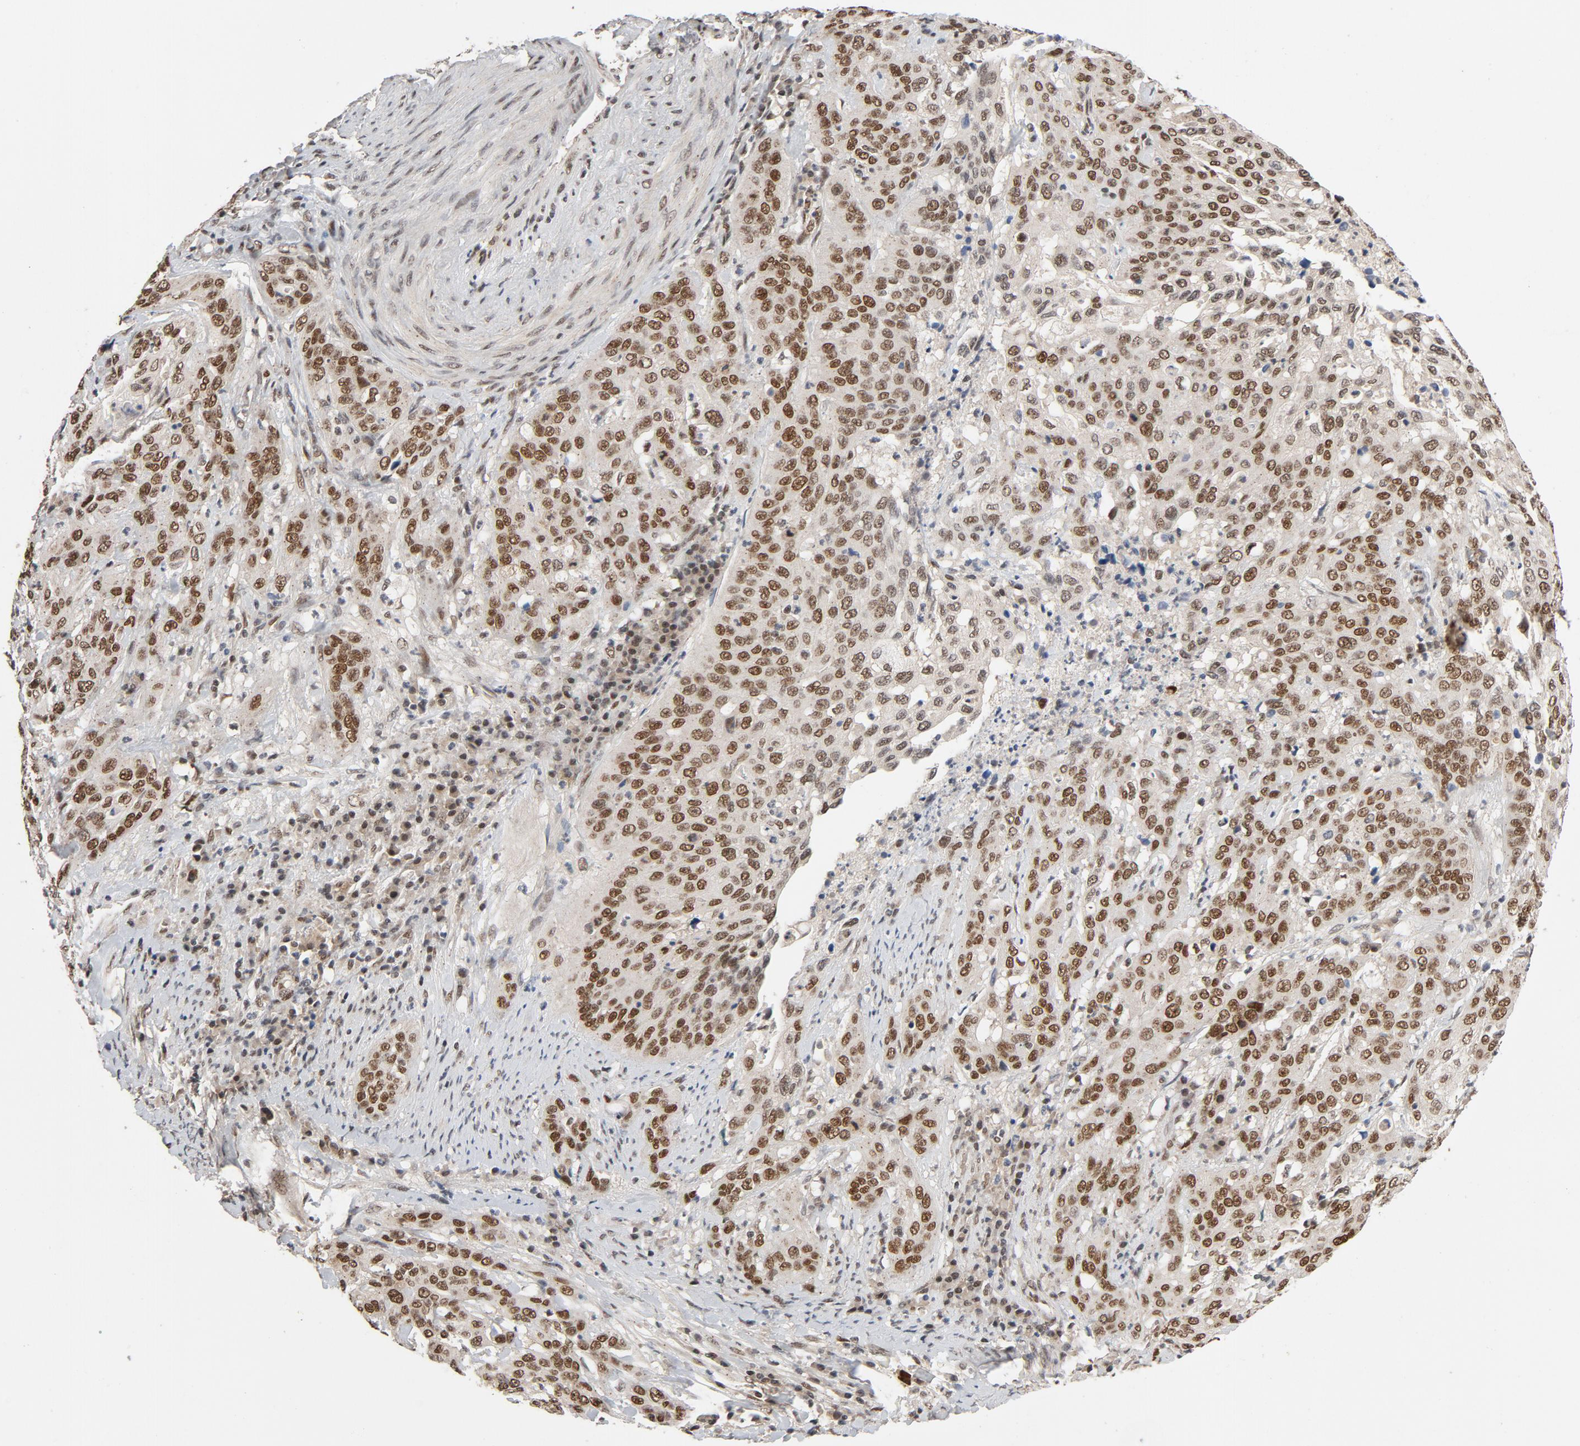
{"staining": {"intensity": "strong", "quantity": ">75%", "location": "nuclear"}, "tissue": "cervical cancer", "cell_type": "Tumor cells", "image_type": "cancer", "snomed": [{"axis": "morphology", "description": "Squamous cell carcinoma, NOS"}, {"axis": "topography", "description": "Cervix"}], "caption": "The immunohistochemical stain highlights strong nuclear positivity in tumor cells of squamous cell carcinoma (cervical) tissue.", "gene": "SMARCD1", "patient": {"sex": "female", "age": 41}}